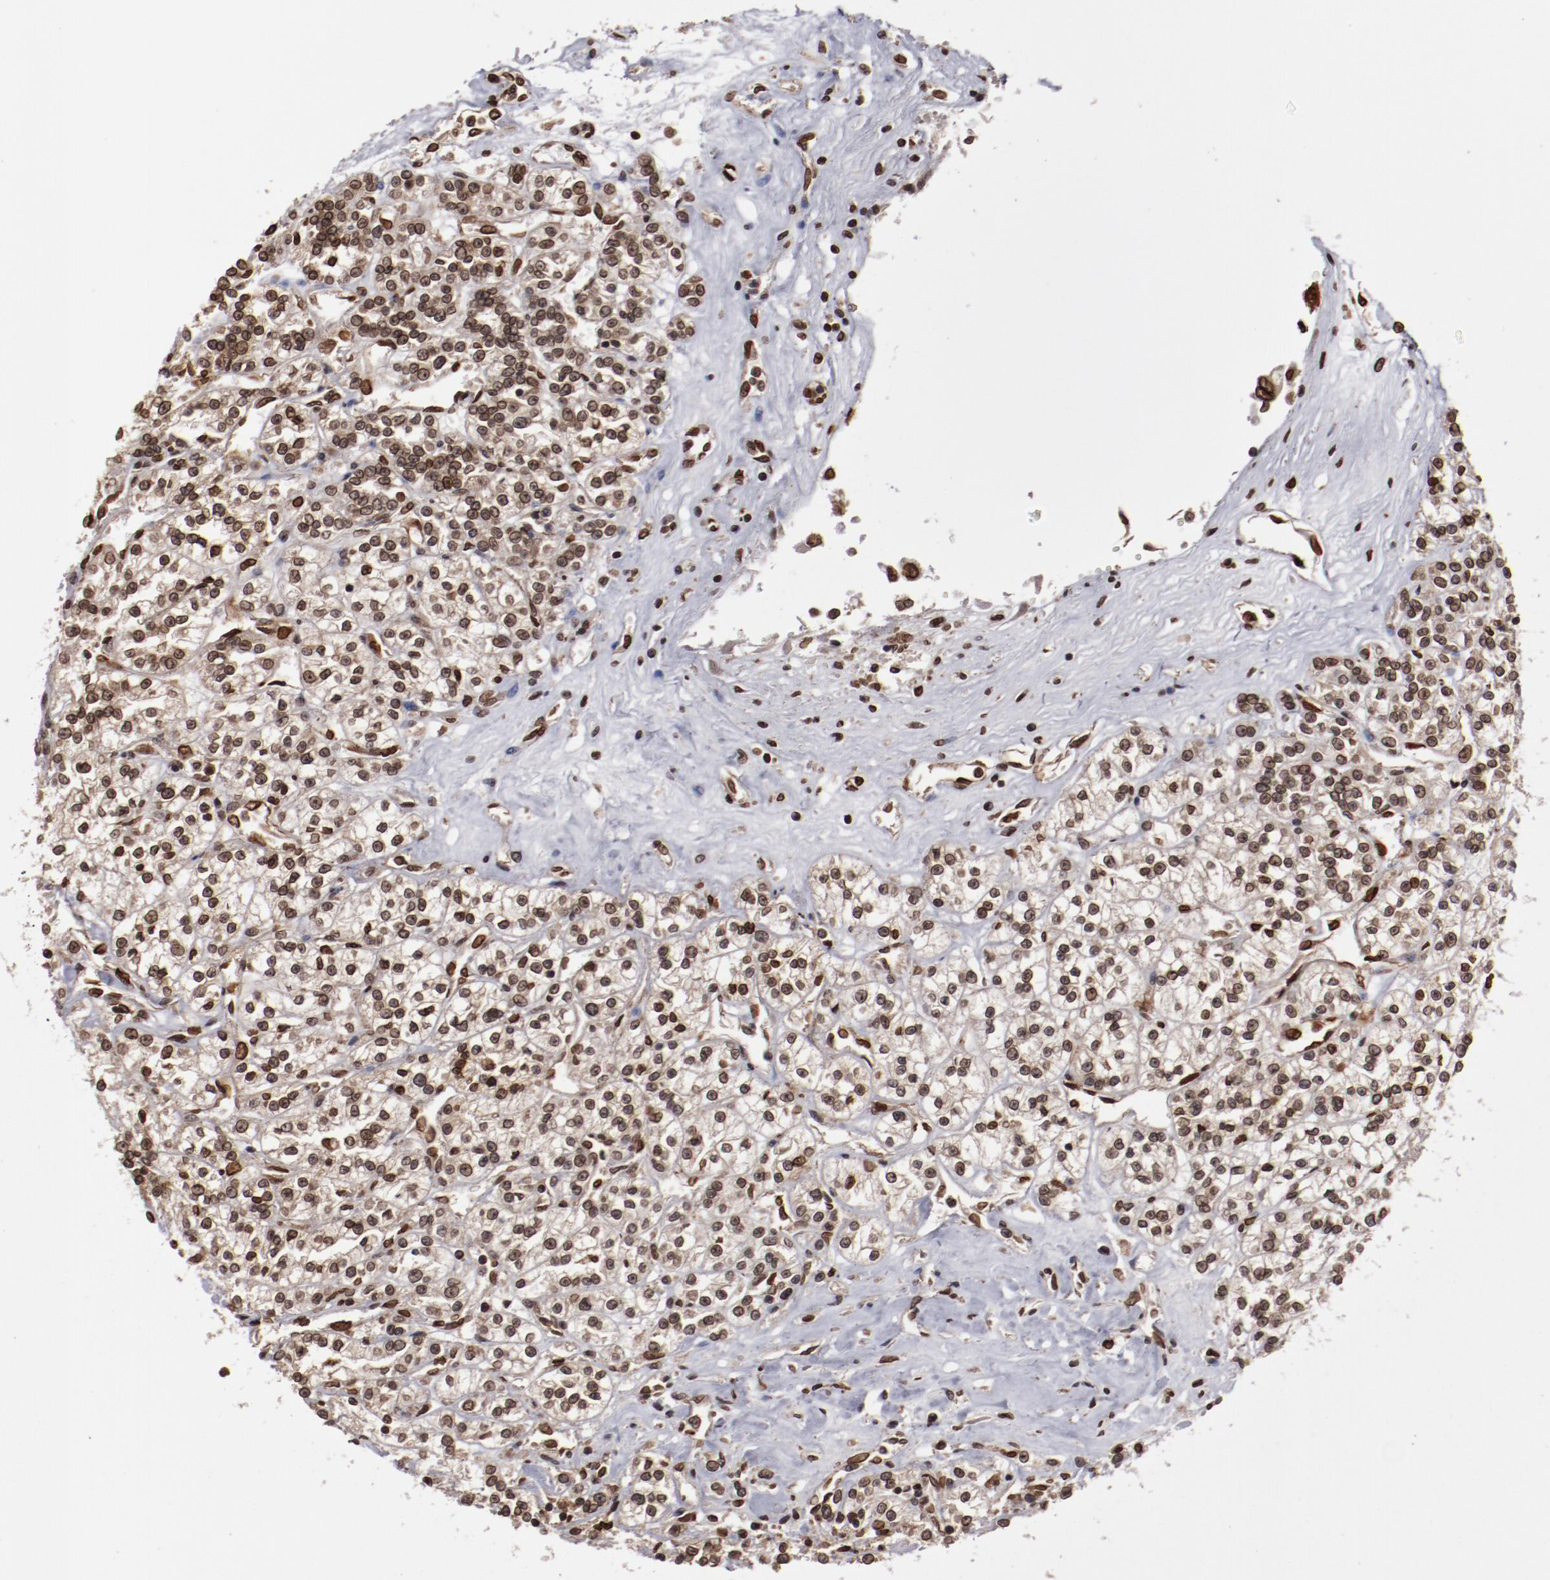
{"staining": {"intensity": "moderate", "quantity": ">75%", "location": "nuclear"}, "tissue": "renal cancer", "cell_type": "Tumor cells", "image_type": "cancer", "snomed": [{"axis": "morphology", "description": "Adenocarcinoma, NOS"}, {"axis": "topography", "description": "Kidney"}], "caption": "Renal cancer (adenocarcinoma) tissue reveals moderate nuclear staining in approximately >75% of tumor cells, visualized by immunohistochemistry.", "gene": "AKT1", "patient": {"sex": "female", "age": 76}}